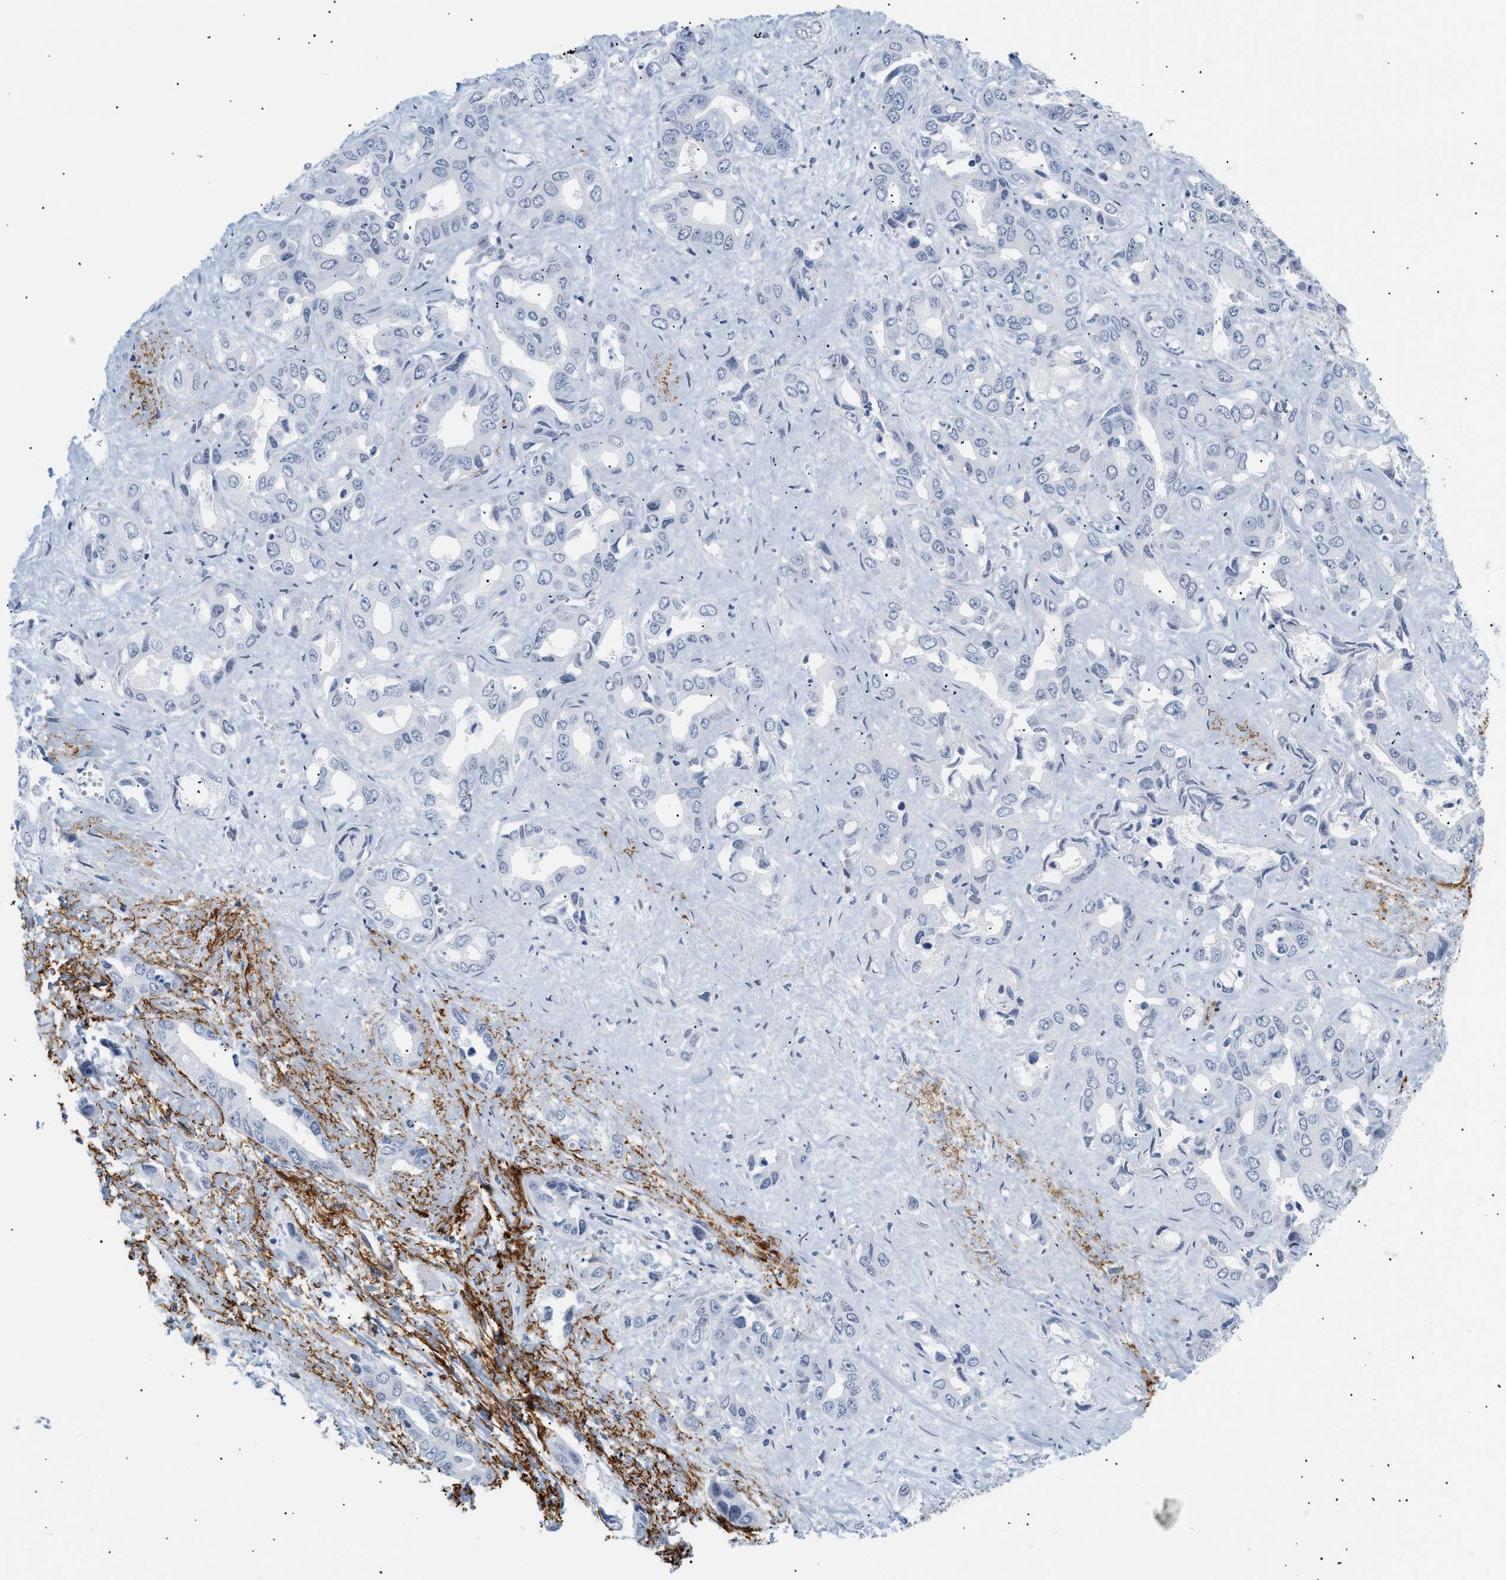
{"staining": {"intensity": "negative", "quantity": "none", "location": "none"}, "tissue": "liver cancer", "cell_type": "Tumor cells", "image_type": "cancer", "snomed": [{"axis": "morphology", "description": "Cholangiocarcinoma"}, {"axis": "topography", "description": "Liver"}], "caption": "A high-resolution micrograph shows immunohistochemistry staining of liver cholangiocarcinoma, which displays no significant expression in tumor cells.", "gene": "ELN", "patient": {"sex": "female", "age": 52}}